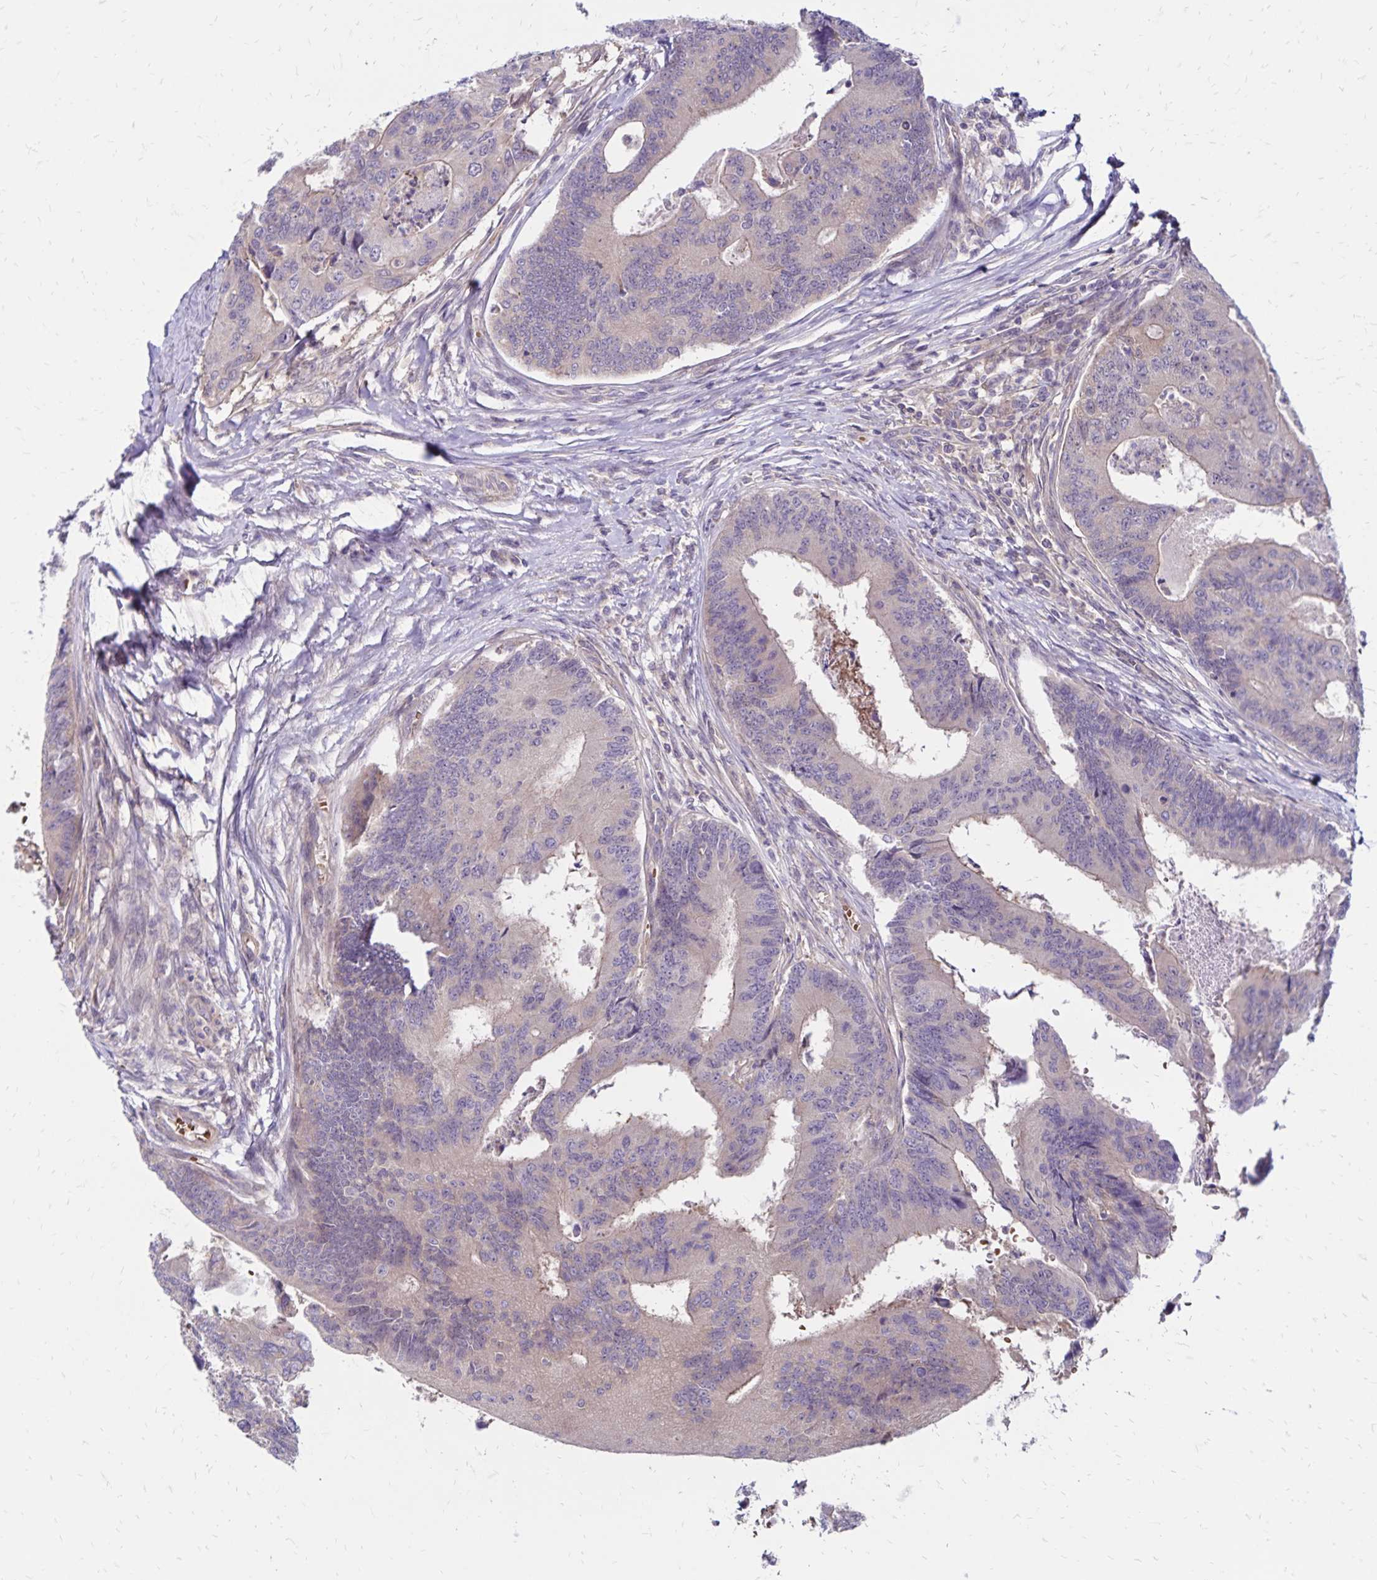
{"staining": {"intensity": "weak", "quantity": "<25%", "location": "cytoplasmic/membranous"}, "tissue": "colorectal cancer", "cell_type": "Tumor cells", "image_type": "cancer", "snomed": [{"axis": "morphology", "description": "Adenocarcinoma, NOS"}, {"axis": "topography", "description": "Colon"}], "caption": "Colorectal adenocarcinoma was stained to show a protein in brown. There is no significant positivity in tumor cells.", "gene": "FSD1", "patient": {"sex": "female", "age": 67}}